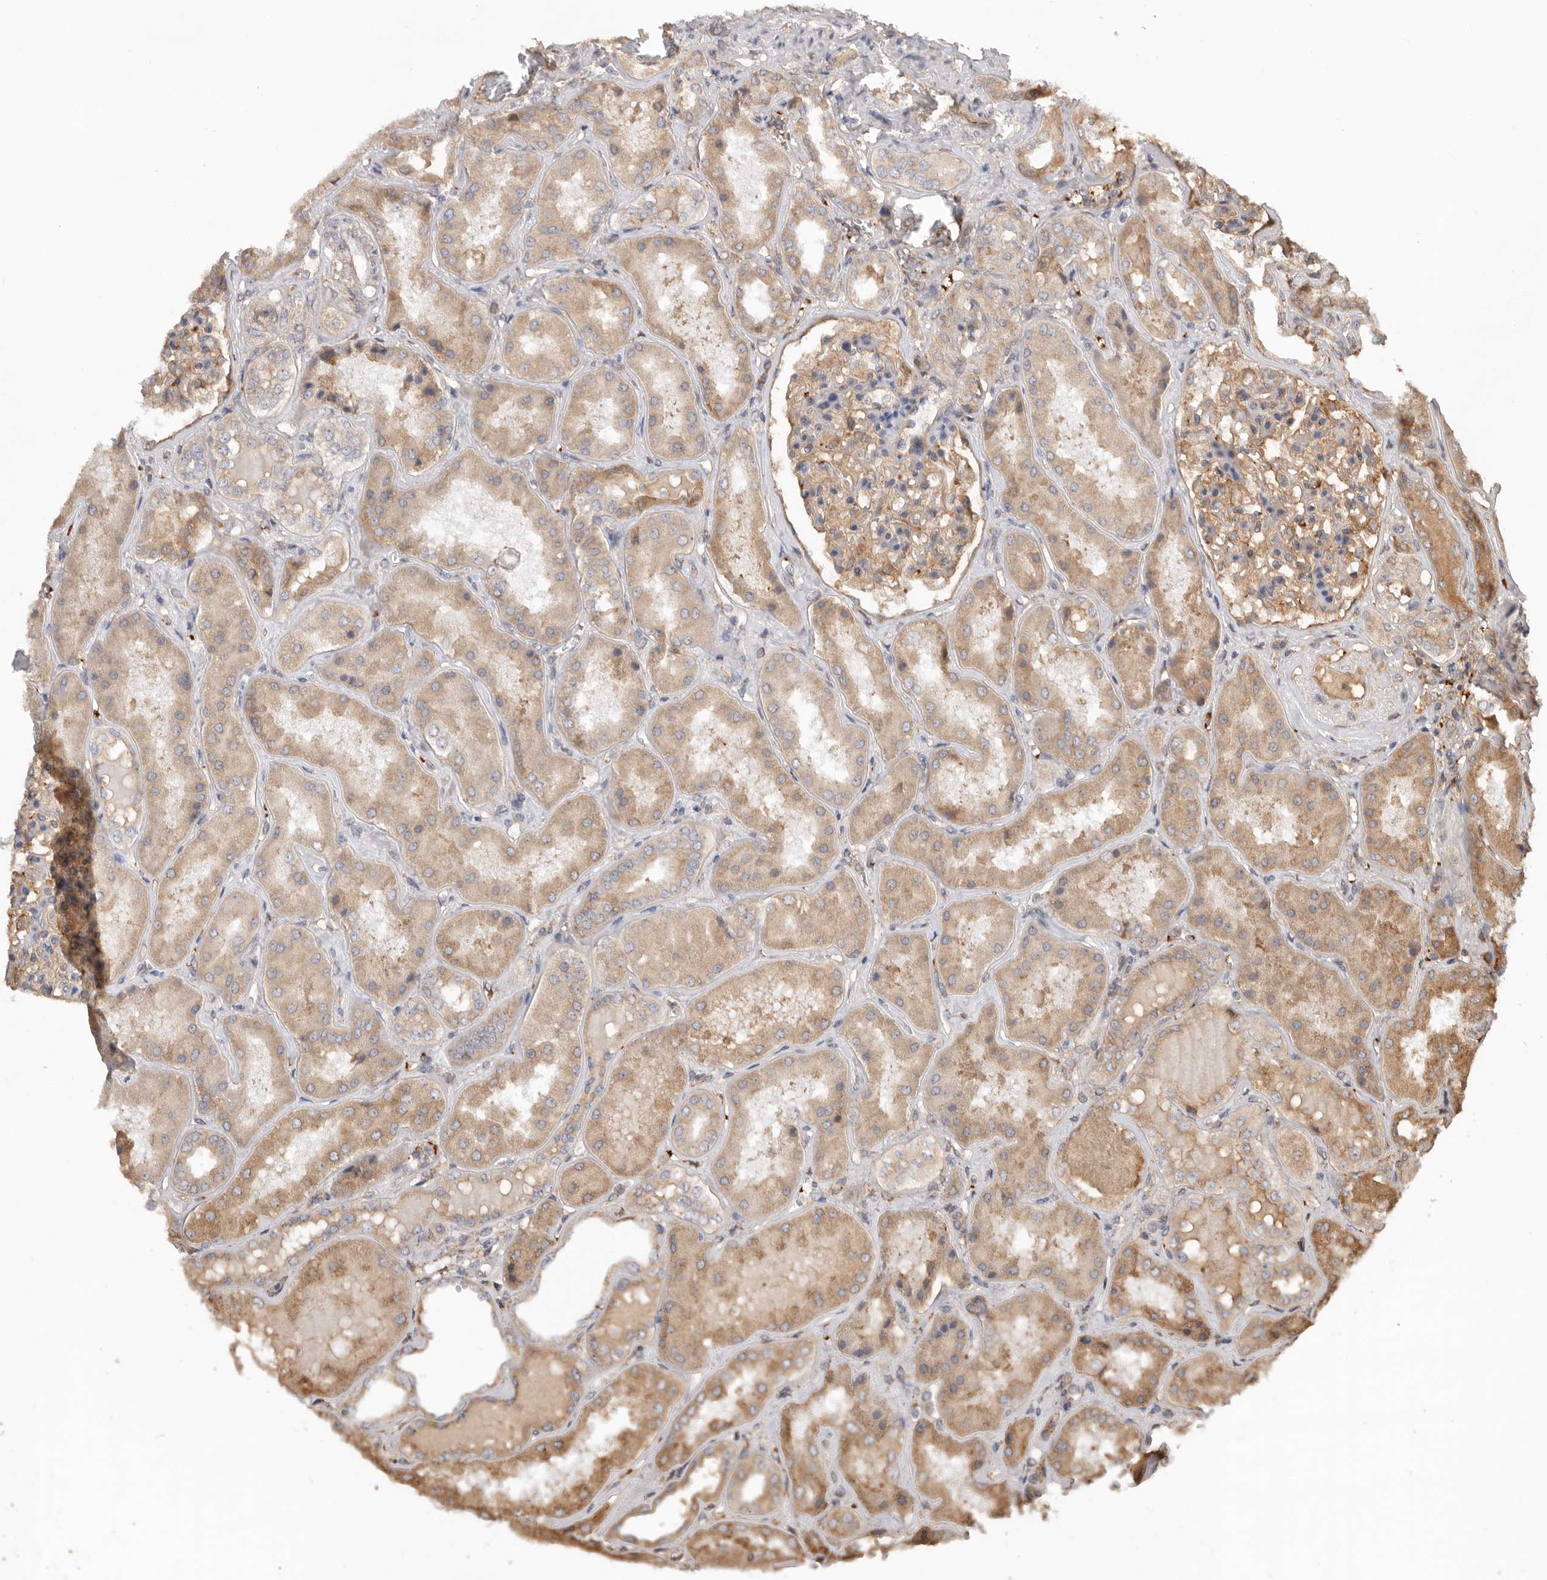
{"staining": {"intensity": "weak", "quantity": "25%-75%", "location": "cytoplasmic/membranous"}, "tissue": "kidney", "cell_type": "Cells in glomeruli", "image_type": "normal", "snomed": [{"axis": "morphology", "description": "Normal tissue, NOS"}, {"axis": "topography", "description": "Kidney"}], "caption": "Protein analysis of normal kidney displays weak cytoplasmic/membranous positivity in approximately 25%-75% of cells in glomeruli.", "gene": "CDC42BPB", "patient": {"sex": "female", "age": 56}}